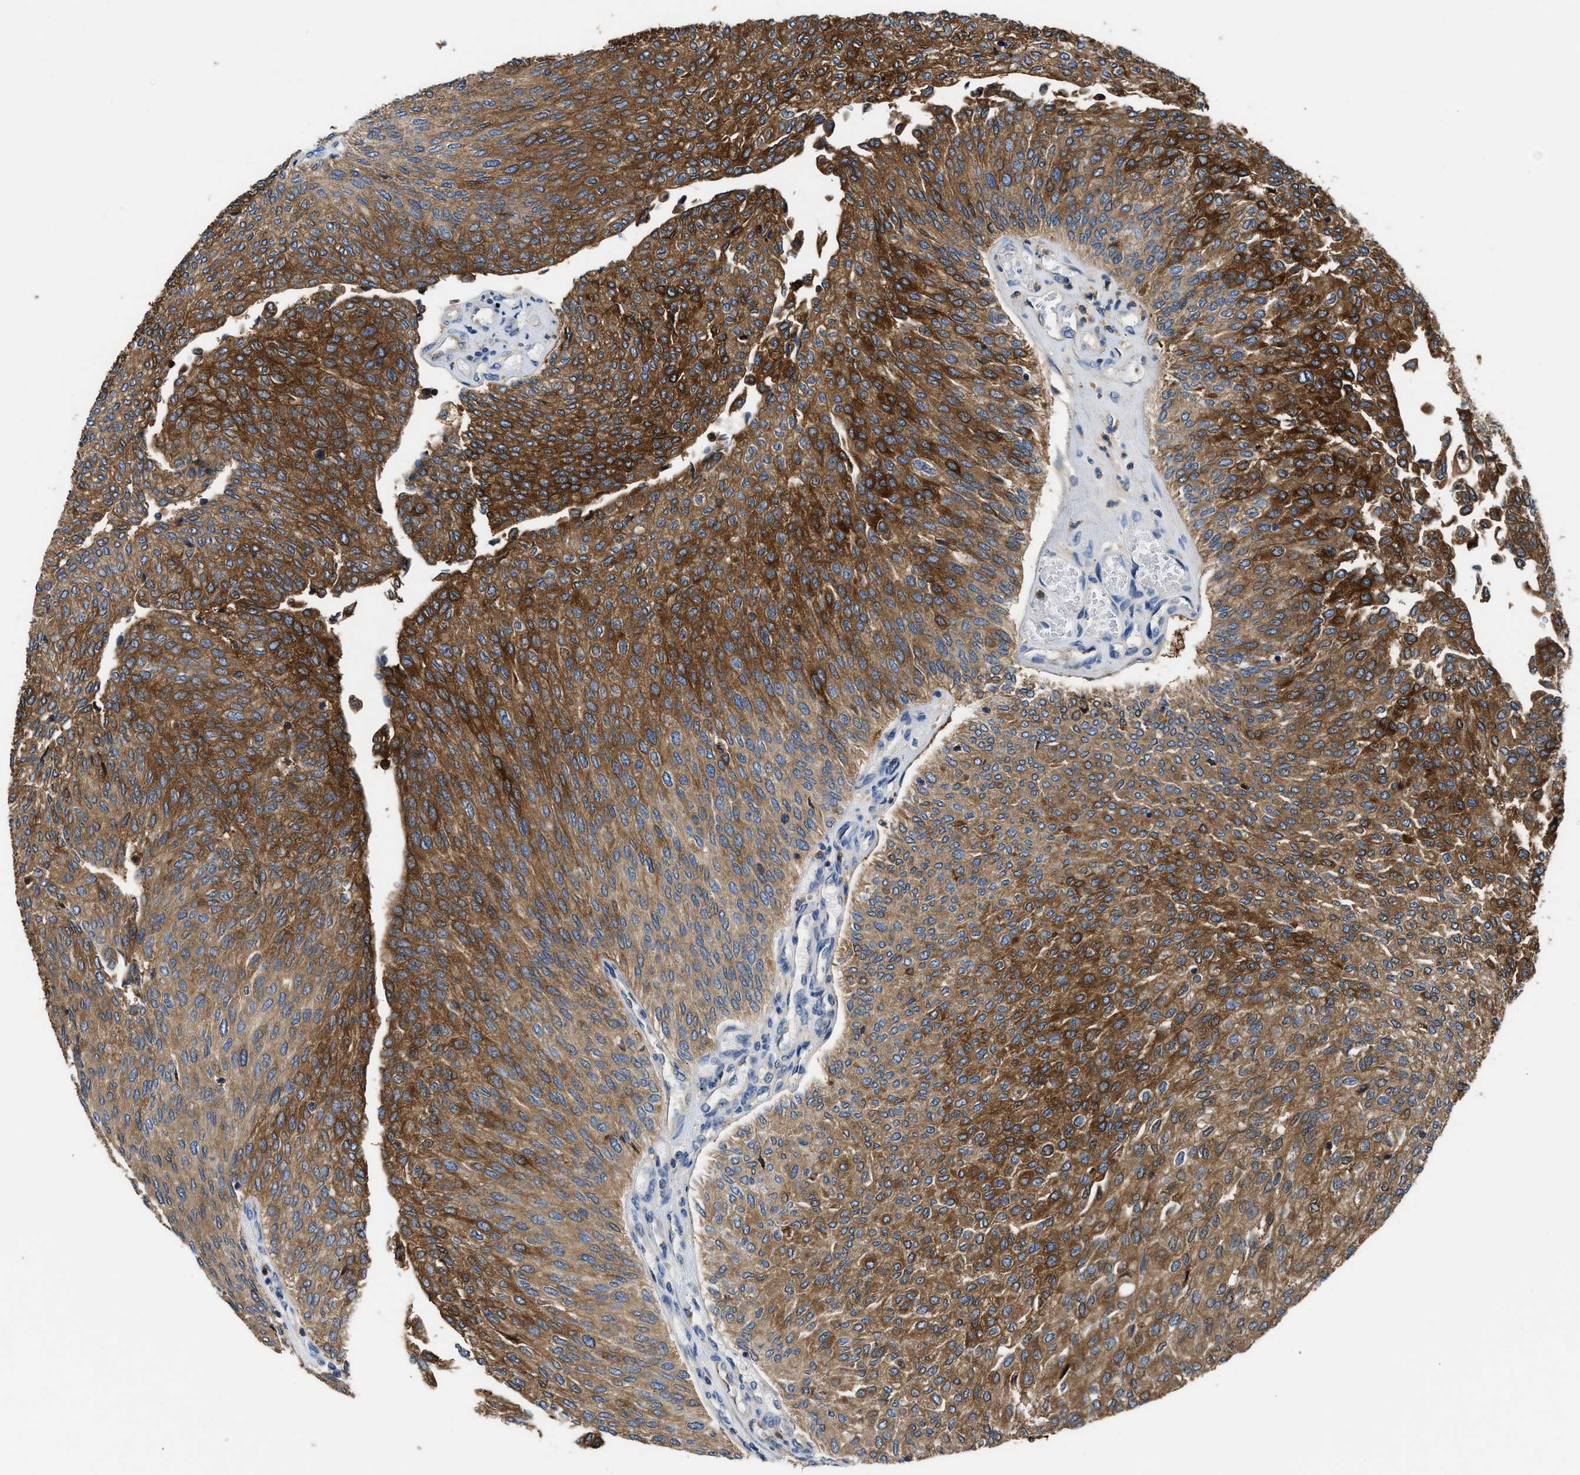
{"staining": {"intensity": "strong", "quantity": "25%-75%", "location": "cytoplasmic/membranous"}, "tissue": "urothelial cancer", "cell_type": "Tumor cells", "image_type": "cancer", "snomed": [{"axis": "morphology", "description": "Urothelial carcinoma, Low grade"}, {"axis": "topography", "description": "Urinary bladder"}], "caption": "Human urothelial cancer stained with a protein marker reveals strong staining in tumor cells.", "gene": "PKM", "patient": {"sex": "female", "age": 79}}